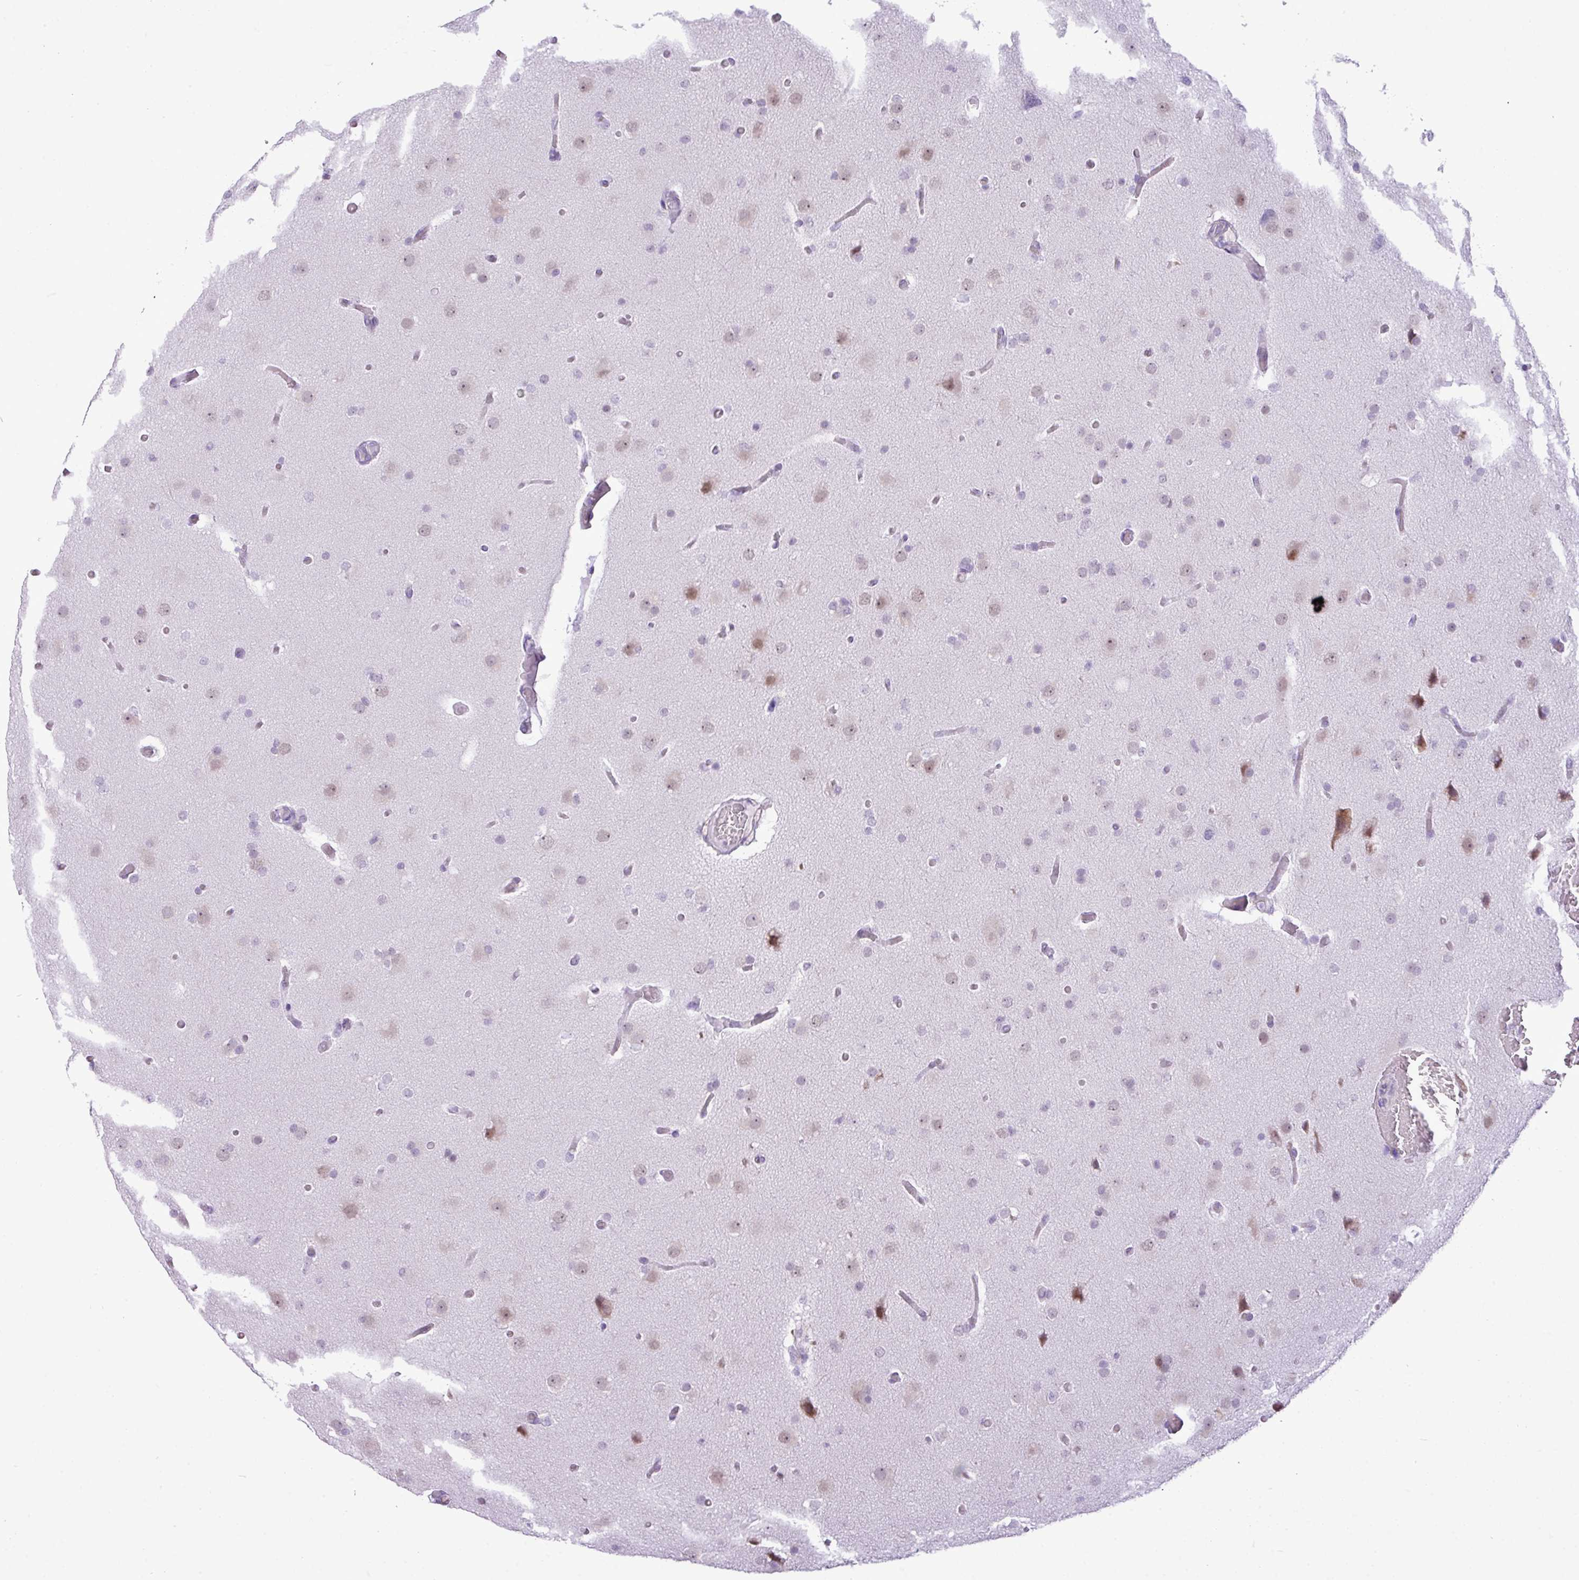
{"staining": {"intensity": "negative", "quantity": "none", "location": "none"}, "tissue": "glioma", "cell_type": "Tumor cells", "image_type": "cancer", "snomed": [{"axis": "morphology", "description": "Glioma, malignant, High grade"}, {"axis": "topography", "description": "Cerebral cortex"}], "caption": "Photomicrograph shows no protein staining in tumor cells of glioma tissue.", "gene": "ELOA2", "patient": {"sex": "female", "age": 36}}